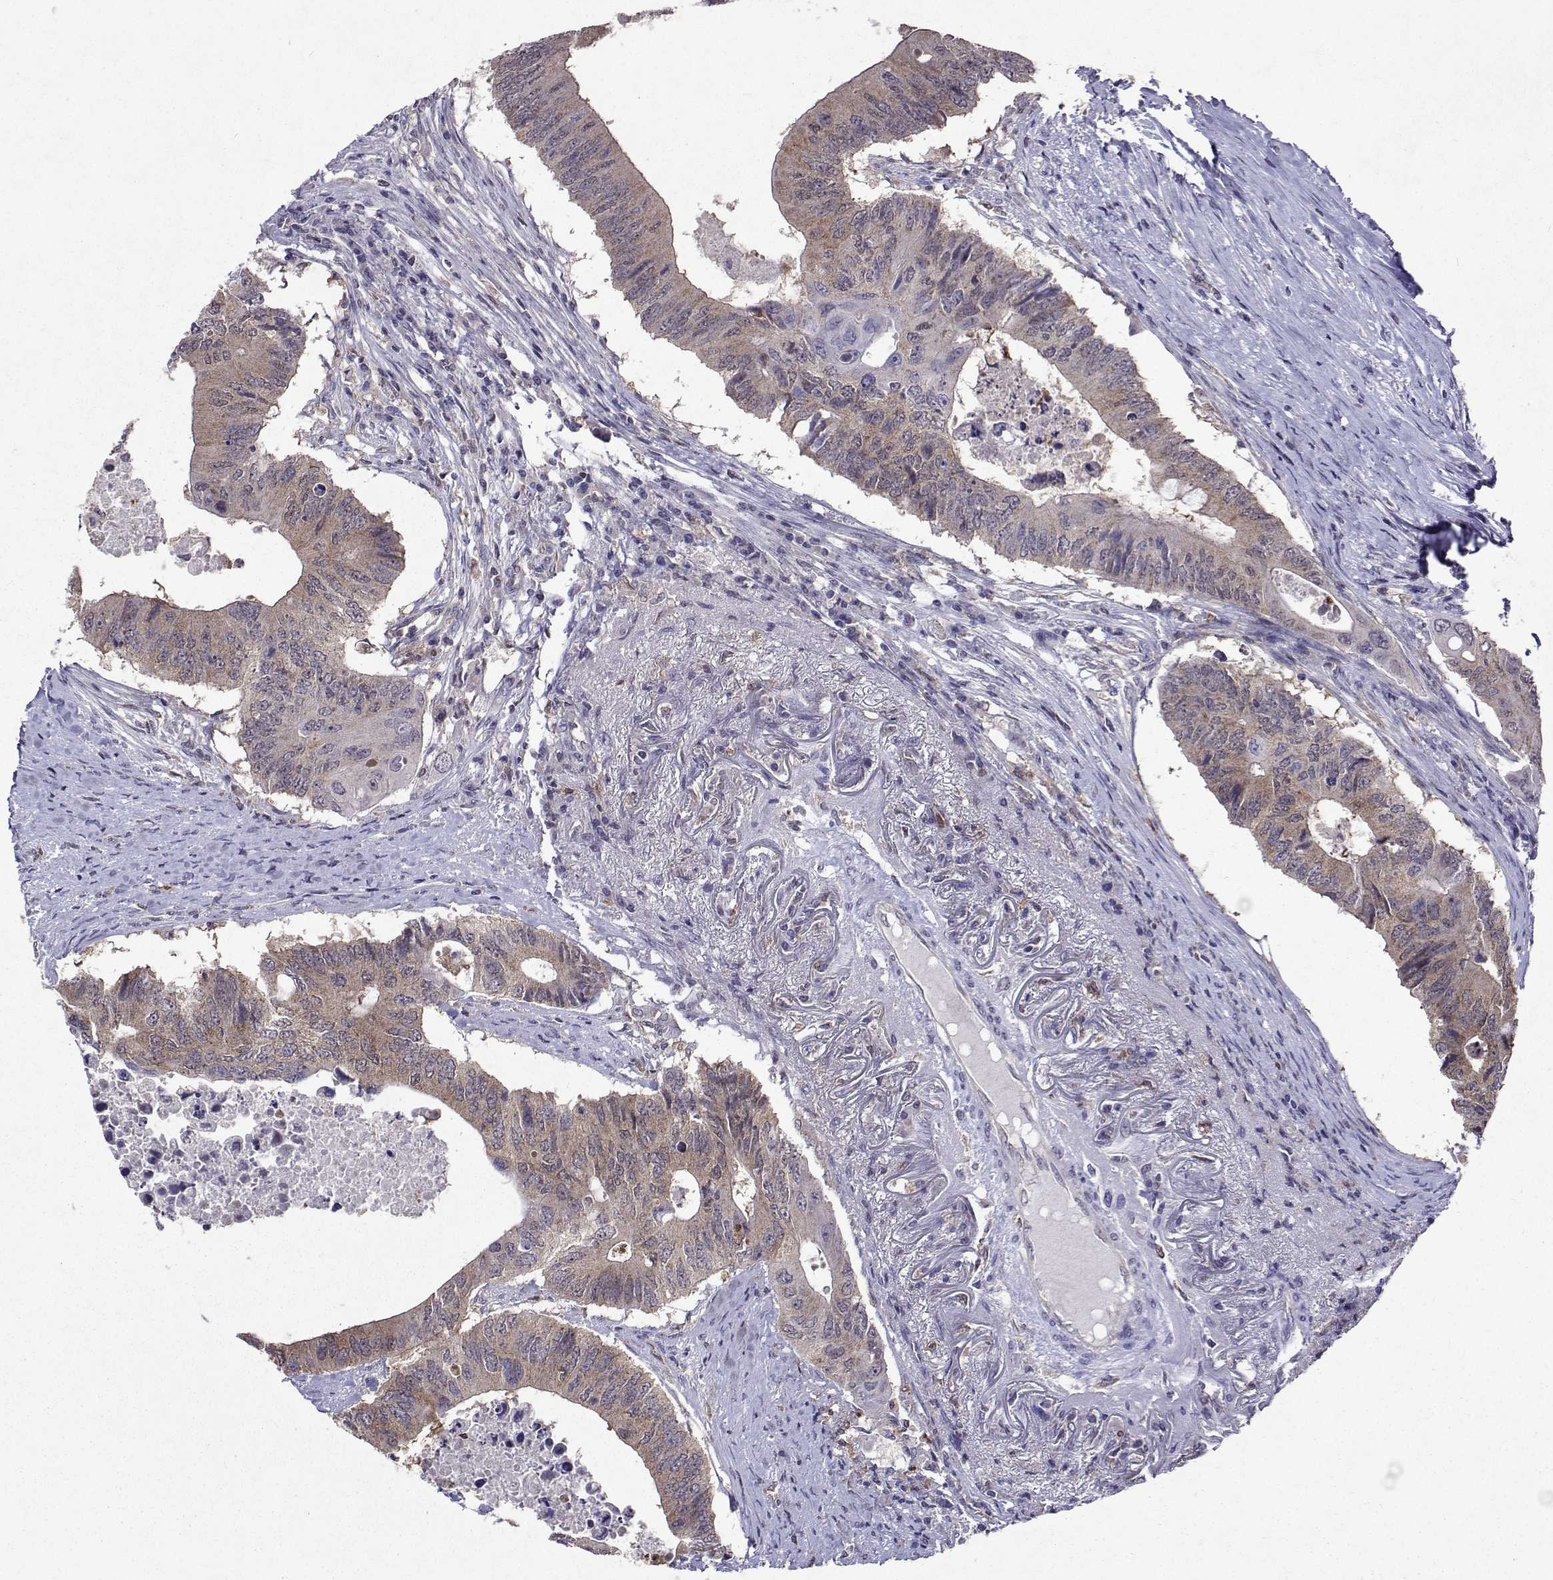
{"staining": {"intensity": "weak", "quantity": ">75%", "location": "cytoplasmic/membranous"}, "tissue": "colorectal cancer", "cell_type": "Tumor cells", "image_type": "cancer", "snomed": [{"axis": "morphology", "description": "Adenocarcinoma, NOS"}, {"axis": "topography", "description": "Colon"}], "caption": "Protein analysis of colorectal adenocarcinoma tissue shows weak cytoplasmic/membranous positivity in about >75% of tumor cells. The staining was performed using DAB to visualize the protein expression in brown, while the nuclei were stained in blue with hematoxylin (Magnification: 20x).", "gene": "APAF1", "patient": {"sex": "male", "age": 71}}